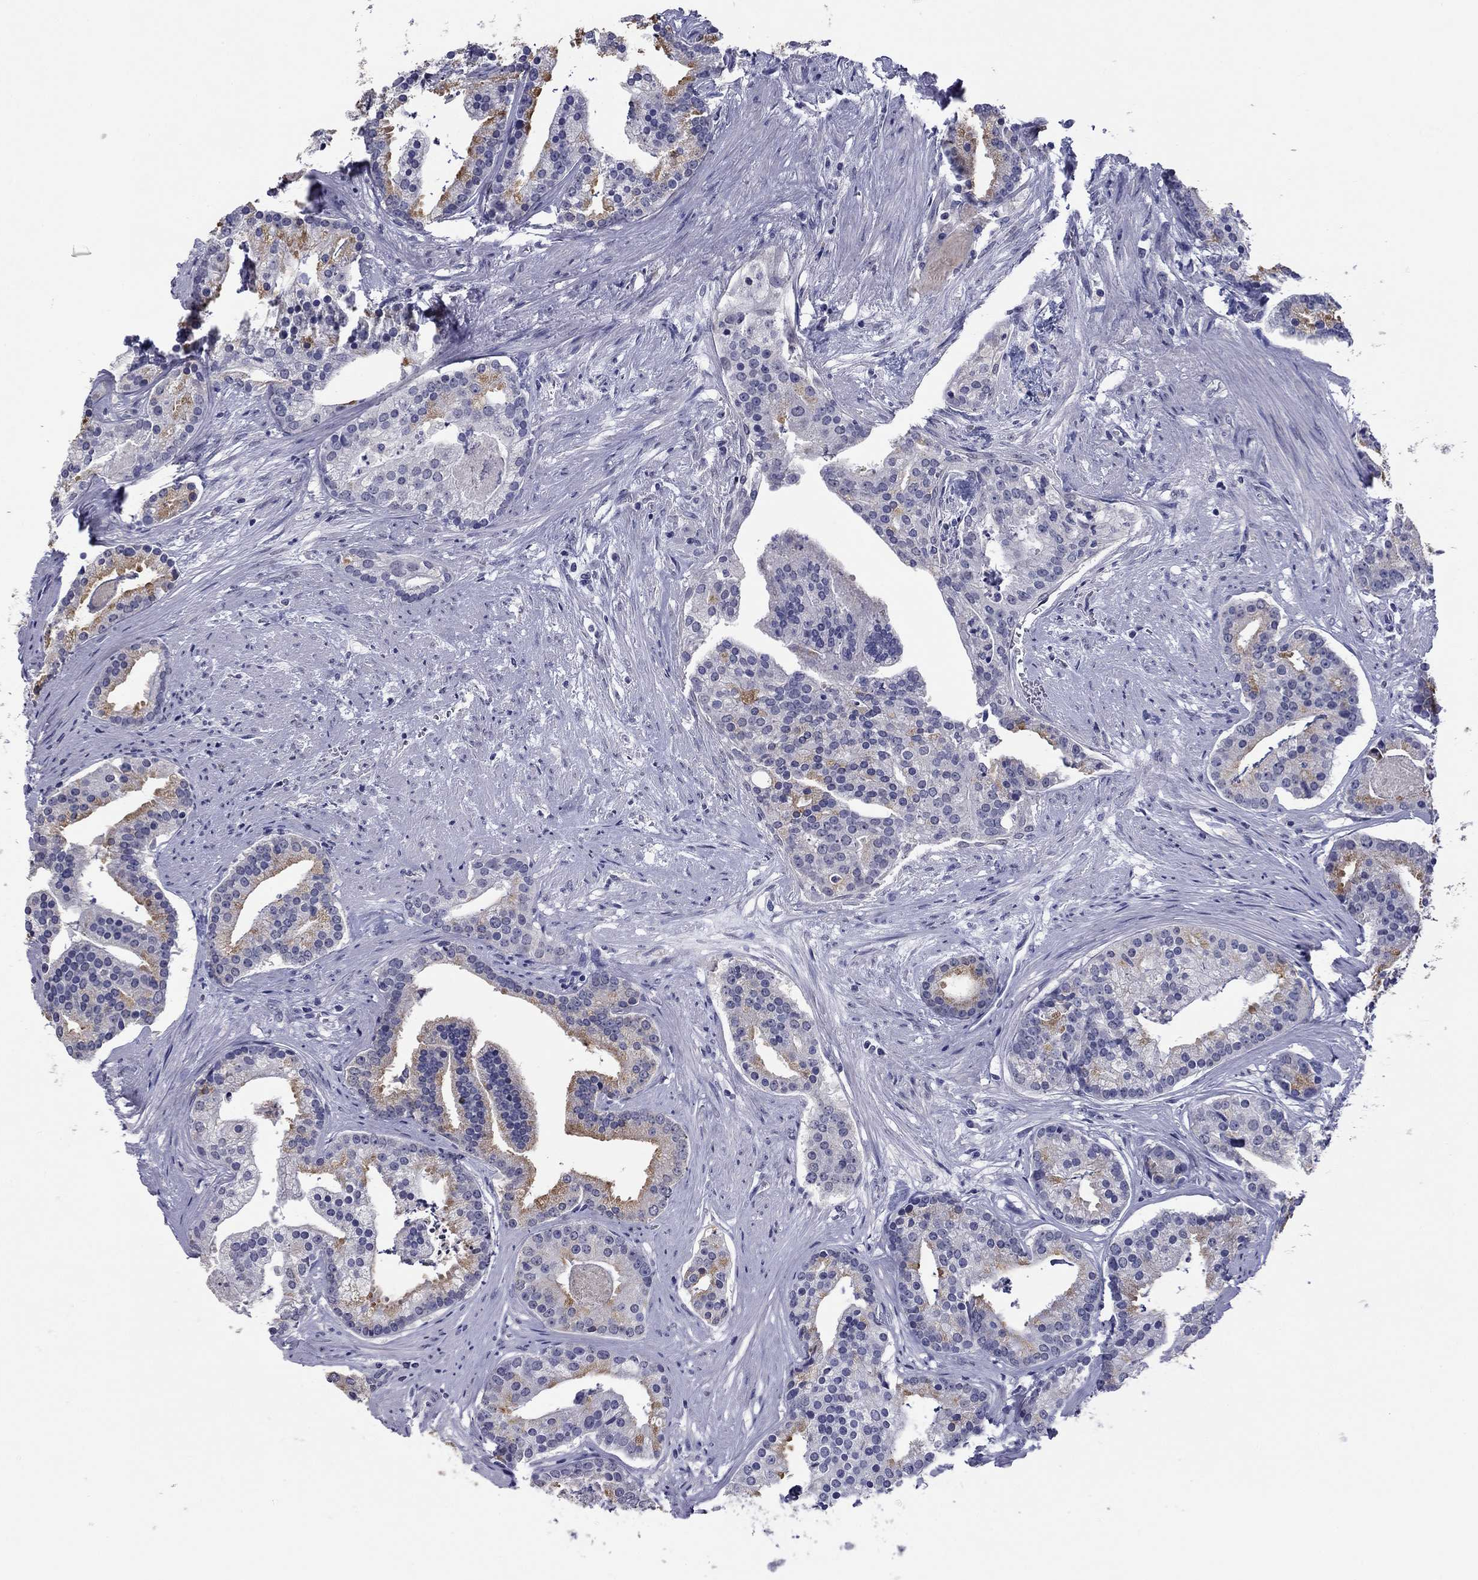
{"staining": {"intensity": "moderate", "quantity": "<25%", "location": "cytoplasmic/membranous"}, "tissue": "prostate cancer", "cell_type": "Tumor cells", "image_type": "cancer", "snomed": [{"axis": "morphology", "description": "Adenocarcinoma, NOS"}, {"axis": "topography", "description": "Prostate and seminal vesicle, NOS"}, {"axis": "topography", "description": "Prostate"}], "caption": "Brown immunohistochemical staining in prostate cancer (adenocarcinoma) exhibits moderate cytoplasmic/membranous expression in approximately <25% of tumor cells.", "gene": "HAO1", "patient": {"sex": "male", "age": 44}}